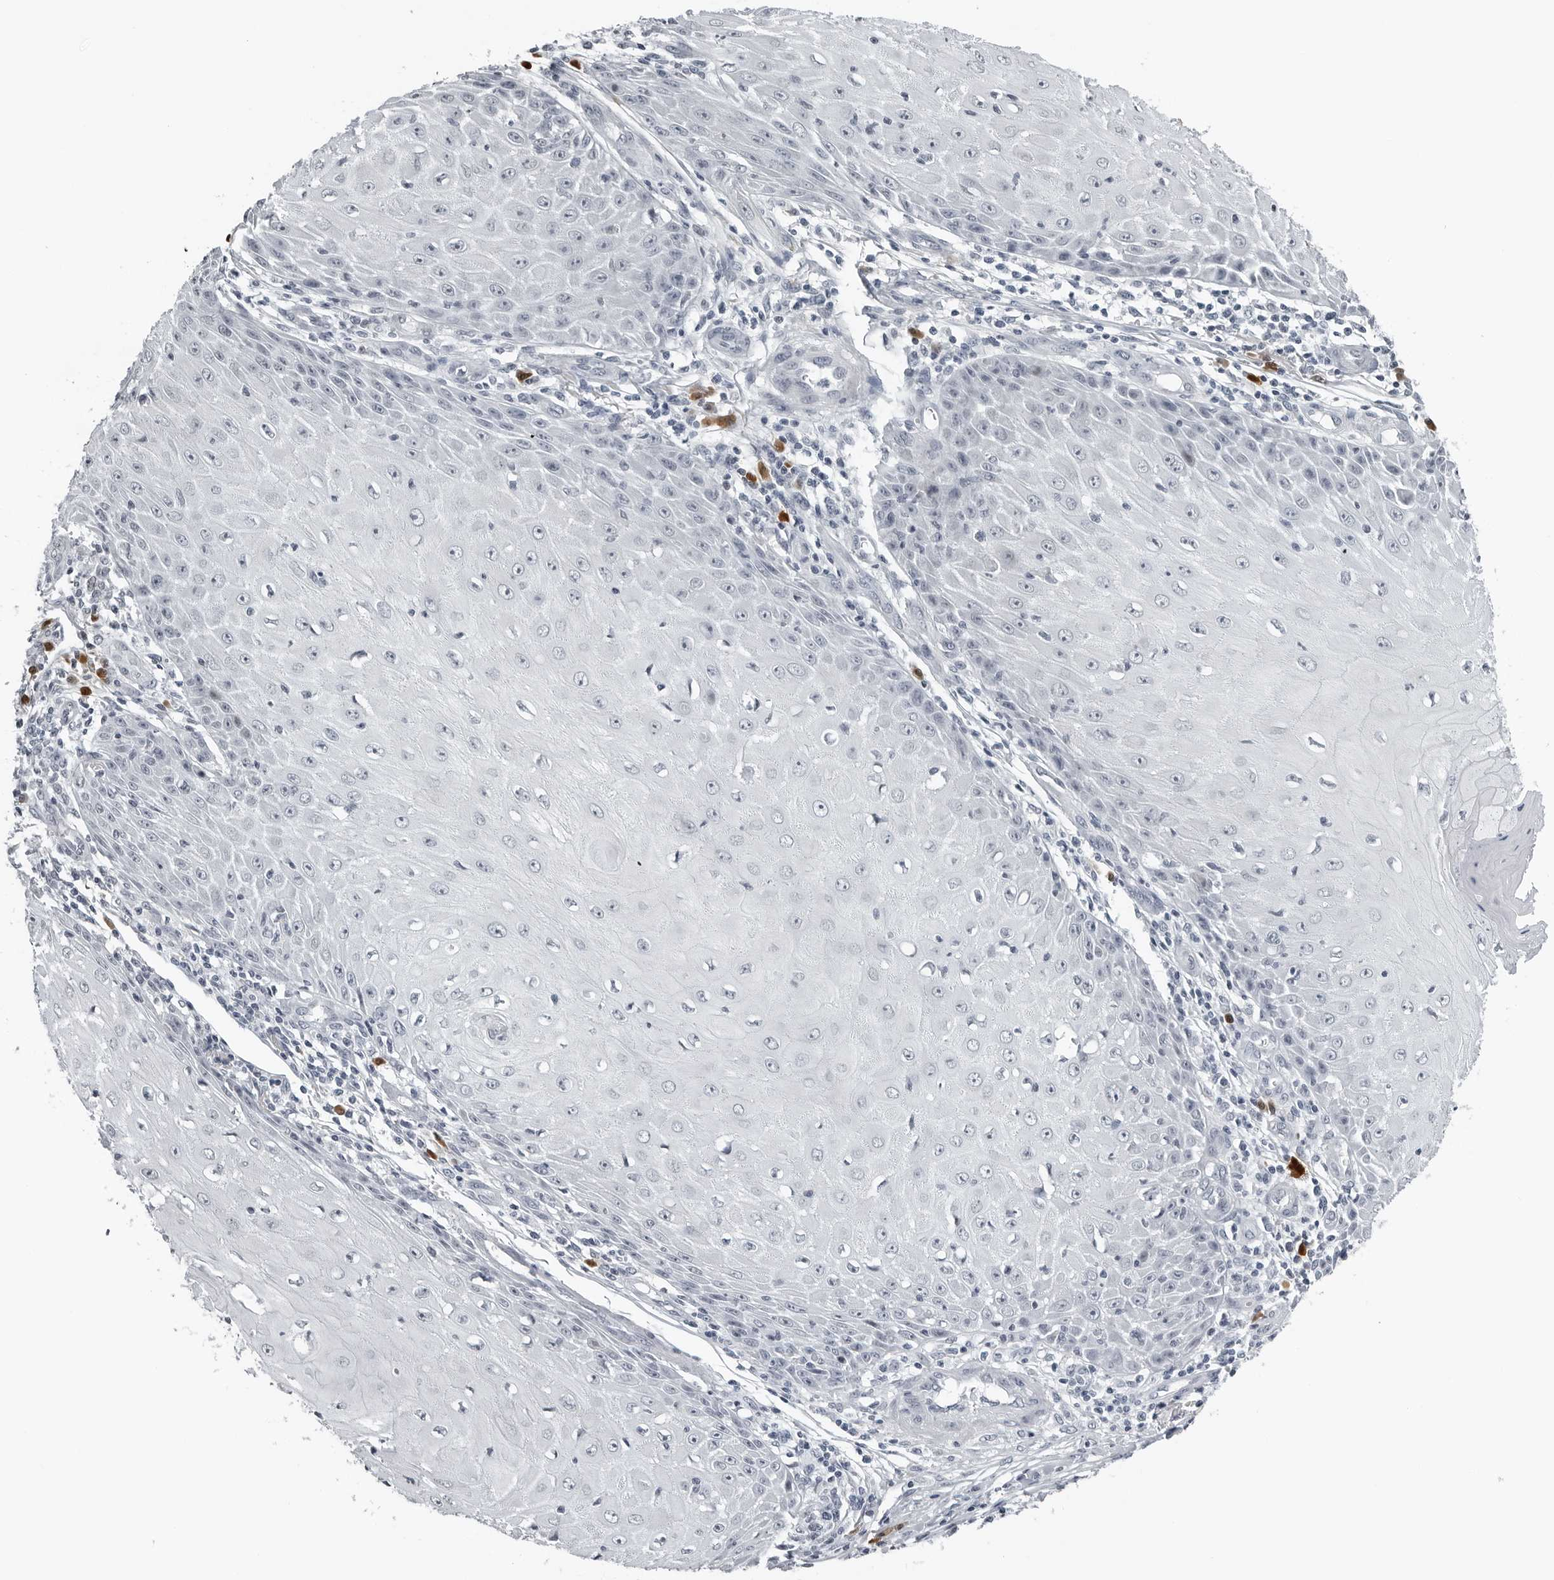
{"staining": {"intensity": "negative", "quantity": "none", "location": "none"}, "tissue": "skin cancer", "cell_type": "Tumor cells", "image_type": "cancer", "snomed": [{"axis": "morphology", "description": "Squamous cell carcinoma, NOS"}, {"axis": "topography", "description": "Skin"}], "caption": "Skin cancer stained for a protein using immunohistochemistry (IHC) demonstrates no expression tumor cells.", "gene": "PPP1R42", "patient": {"sex": "female", "age": 73}}